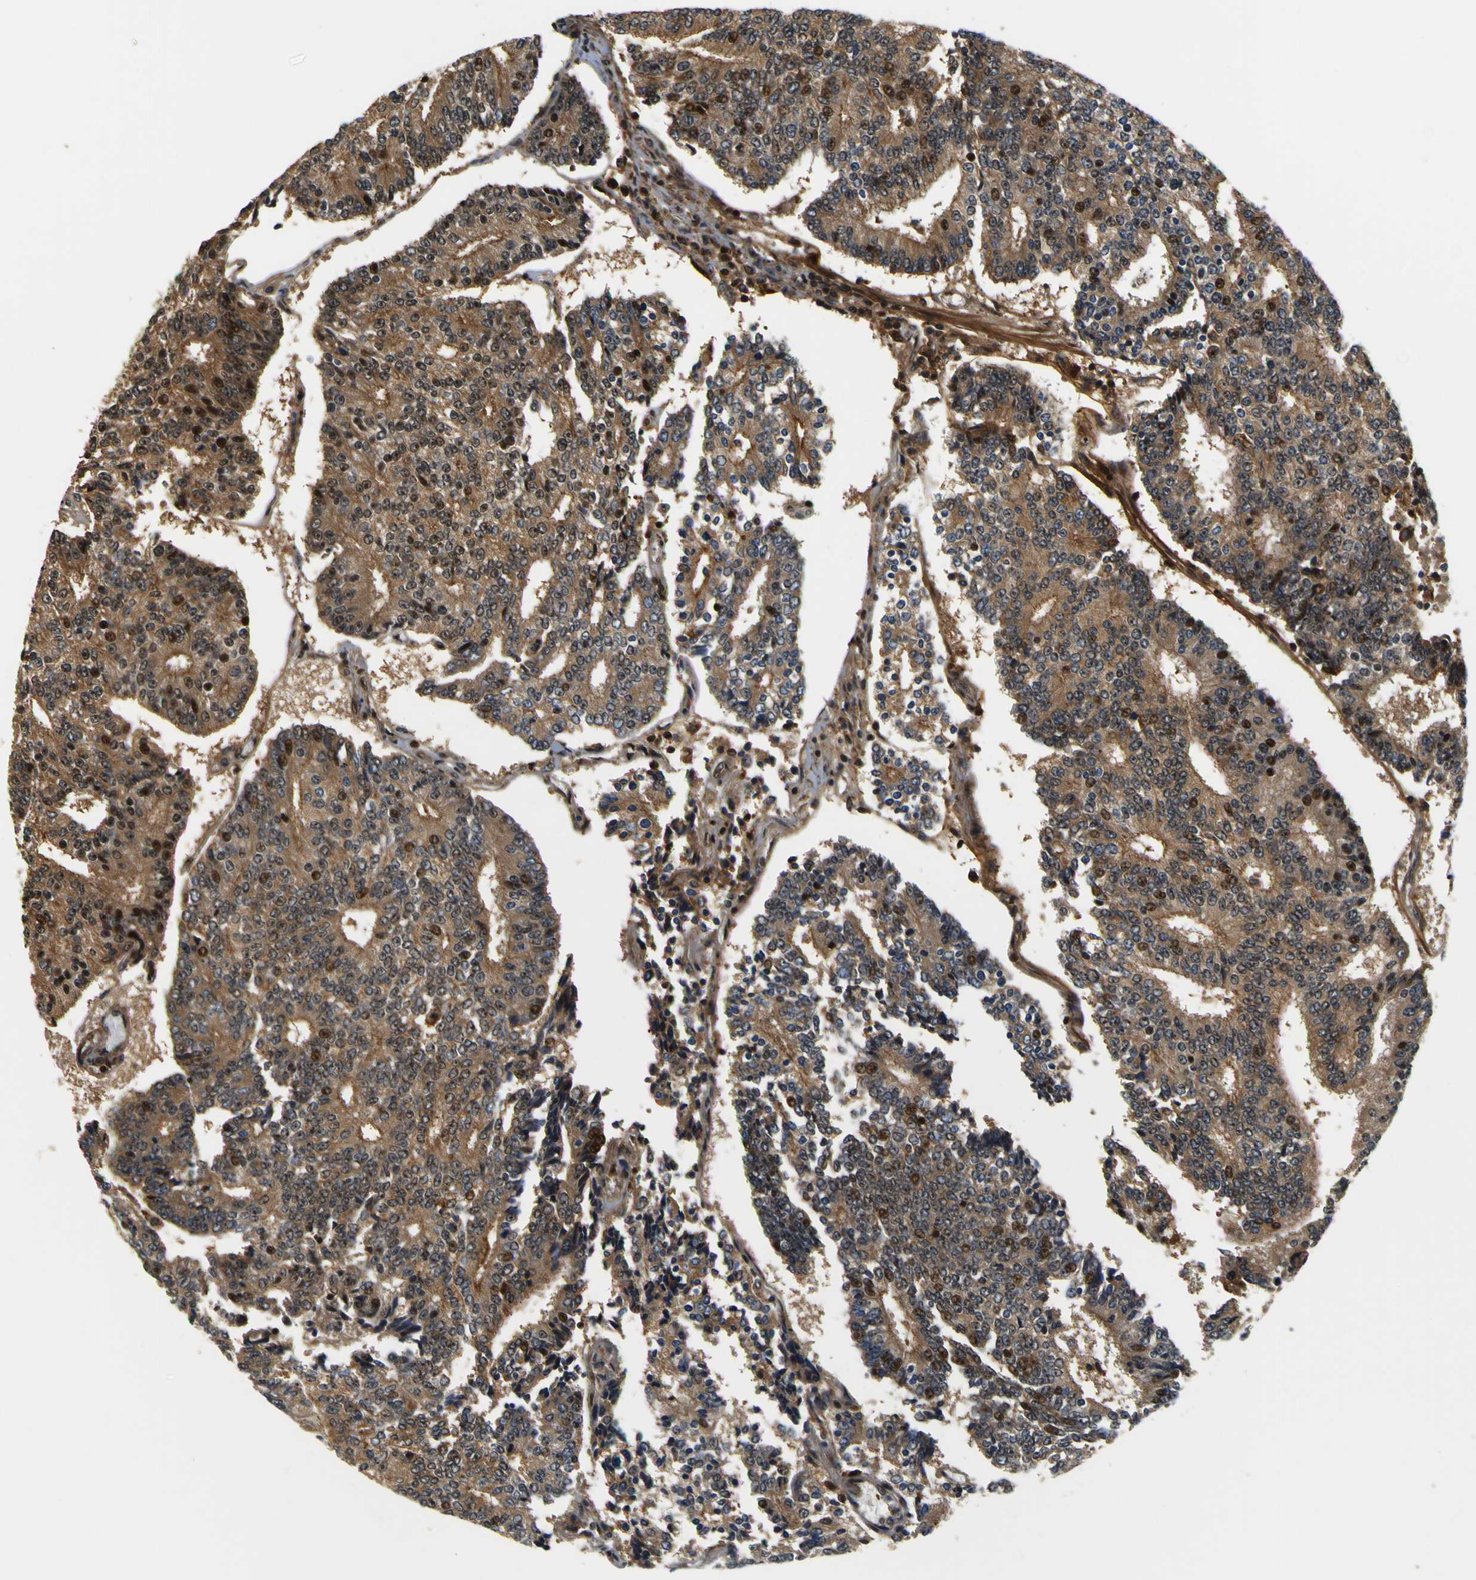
{"staining": {"intensity": "moderate", "quantity": ">75%", "location": "cytoplasmic/membranous,nuclear"}, "tissue": "prostate cancer", "cell_type": "Tumor cells", "image_type": "cancer", "snomed": [{"axis": "morphology", "description": "Normal tissue, NOS"}, {"axis": "morphology", "description": "Adenocarcinoma, High grade"}, {"axis": "topography", "description": "Prostate"}, {"axis": "topography", "description": "Seminal veicle"}], "caption": "Human prostate cancer stained with a protein marker shows moderate staining in tumor cells.", "gene": "LRP4", "patient": {"sex": "male", "age": 55}}